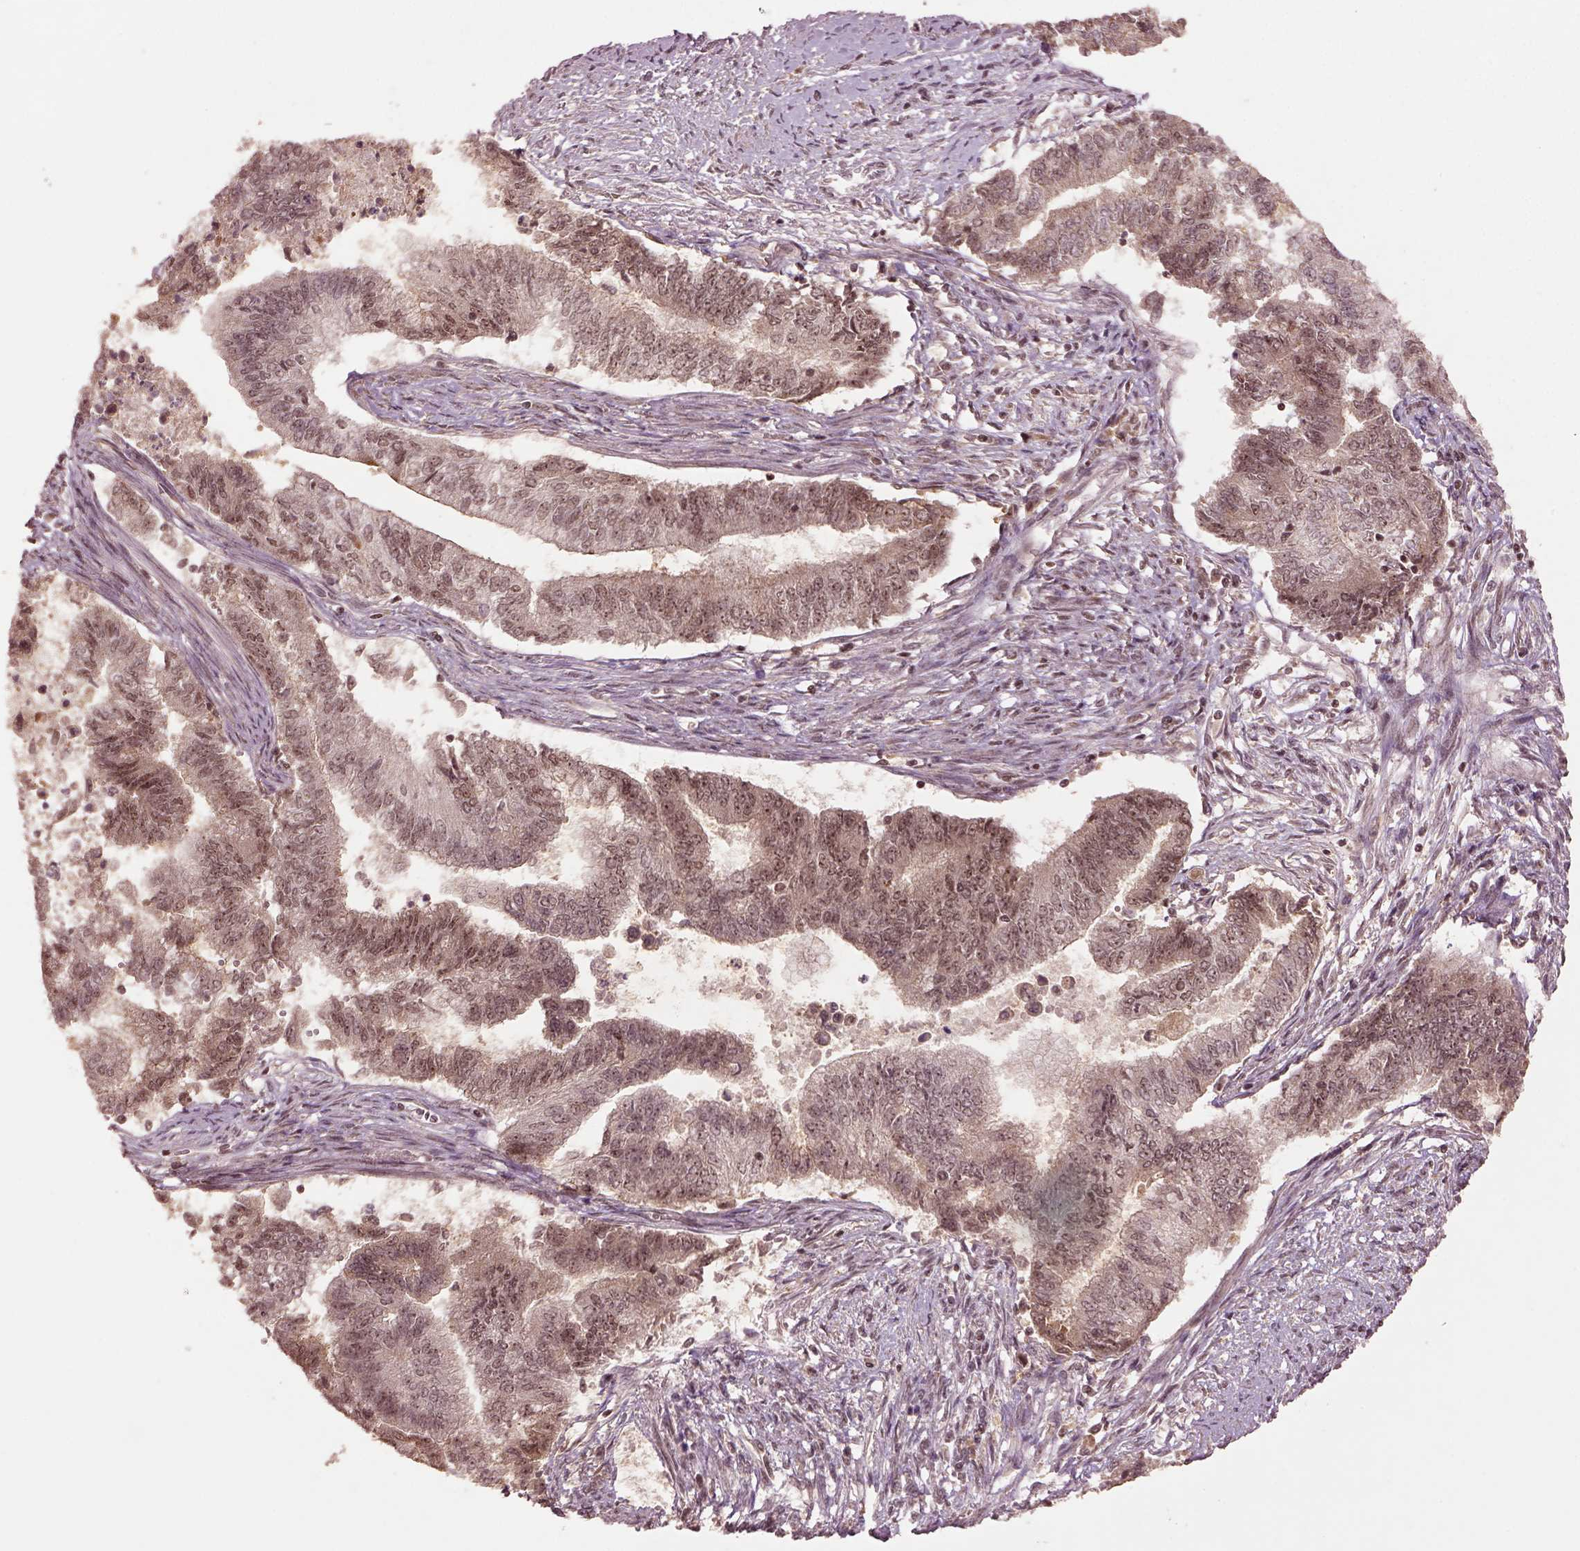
{"staining": {"intensity": "weak", "quantity": ">75%", "location": "nuclear"}, "tissue": "endometrial cancer", "cell_type": "Tumor cells", "image_type": "cancer", "snomed": [{"axis": "morphology", "description": "Adenocarcinoma, NOS"}, {"axis": "topography", "description": "Endometrium"}], "caption": "Weak nuclear staining for a protein is present in approximately >75% of tumor cells of endometrial cancer using IHC.", "gene": "BRD9", "patient": {"sex": "female", "age": 65}}